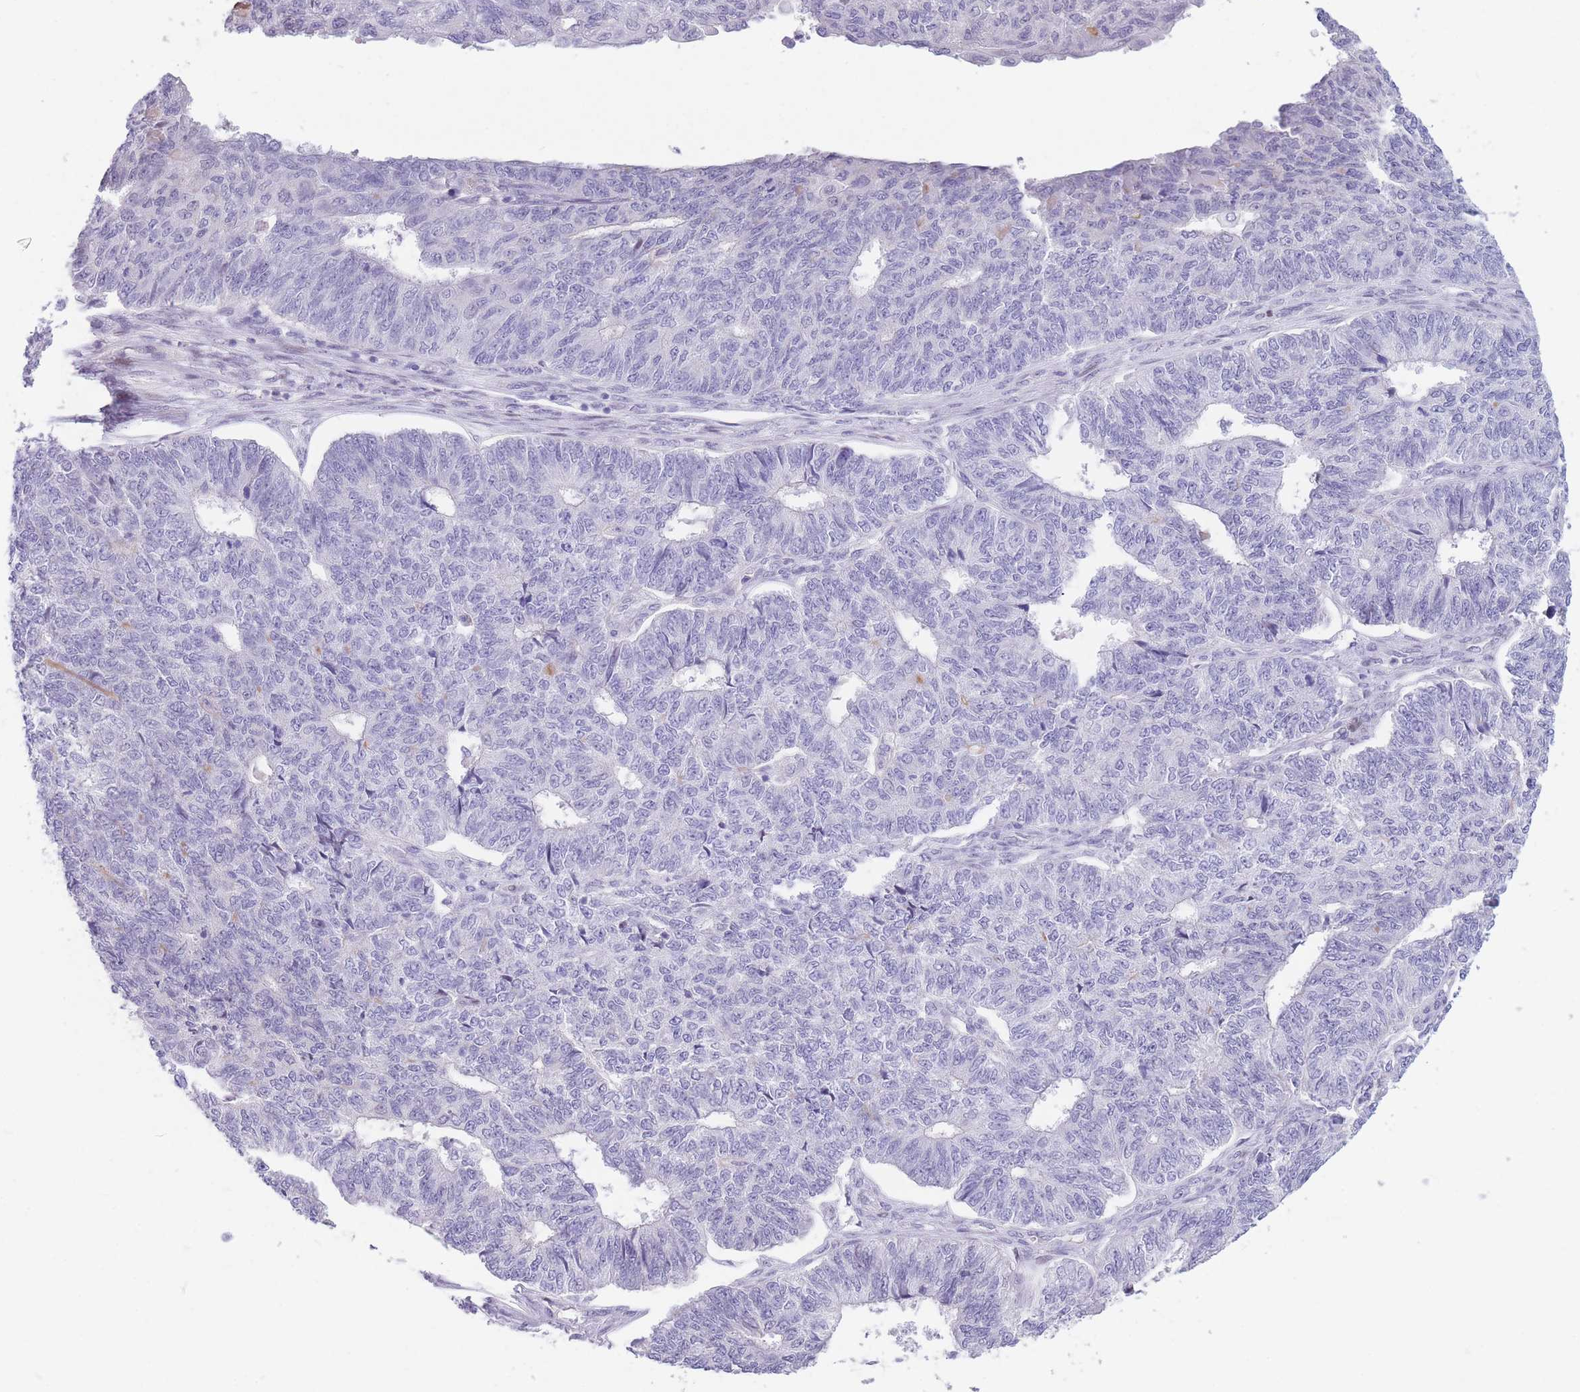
{"staining": {"intensity": "negative", "quantity": "none", "location": "none"}, "tissue": "endometrial cancer", "cell_type": "Tumor cells", "image_type": "cancer", "snomed": [{"axis": "morphology", "description": "Adenocarcinoma, NOS"}, {"axis": "topography", "description": "Endometrium"}], "caption": "The micrograph reveals no significant staining in tumor cells of adenocarcinoma (endometrial).", "gene": "SHCBP1", "patient": {"sex": "female", "age": 32}}